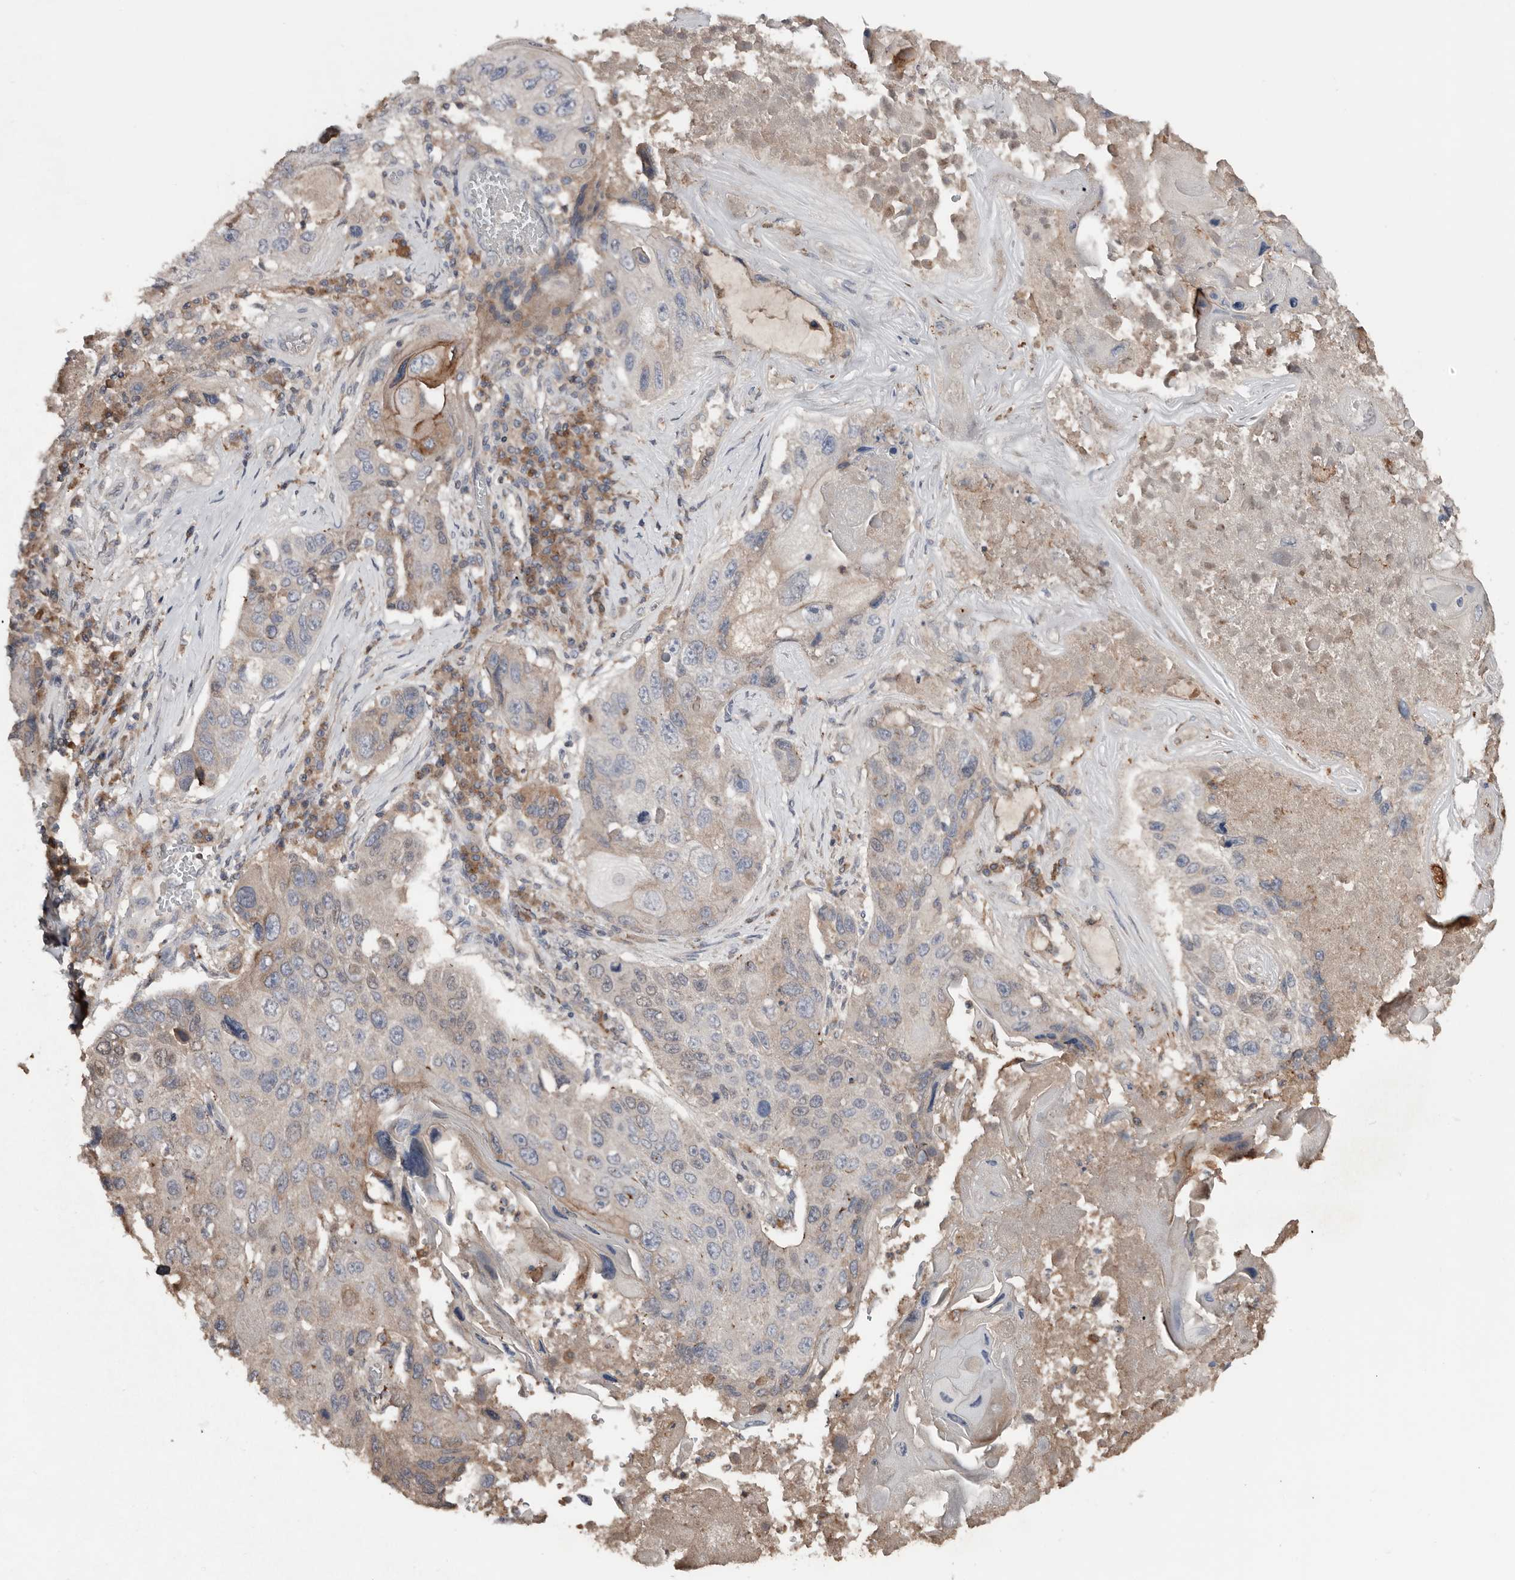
{"staining": {"intensity": "weak", "quantity": "<25%", "location": "cytoplasmic/membranous"}, "tissue": "lung cancer", "cell_type": "Tumor cells", "image_type": "cancer", "snomed": [{"axis": "morphology", "description": "Squamous cell carcinoma, NOS"}, {"axis": "topography", "description": "Lung"}], "caption": "Immunohistochemistry (IHC) of lung cancer (squamous cell carcinoma) reveals no positivity in tumor cells.", "gene": "SLC39A2", "patient": {"sex": "male", "age": 61}}